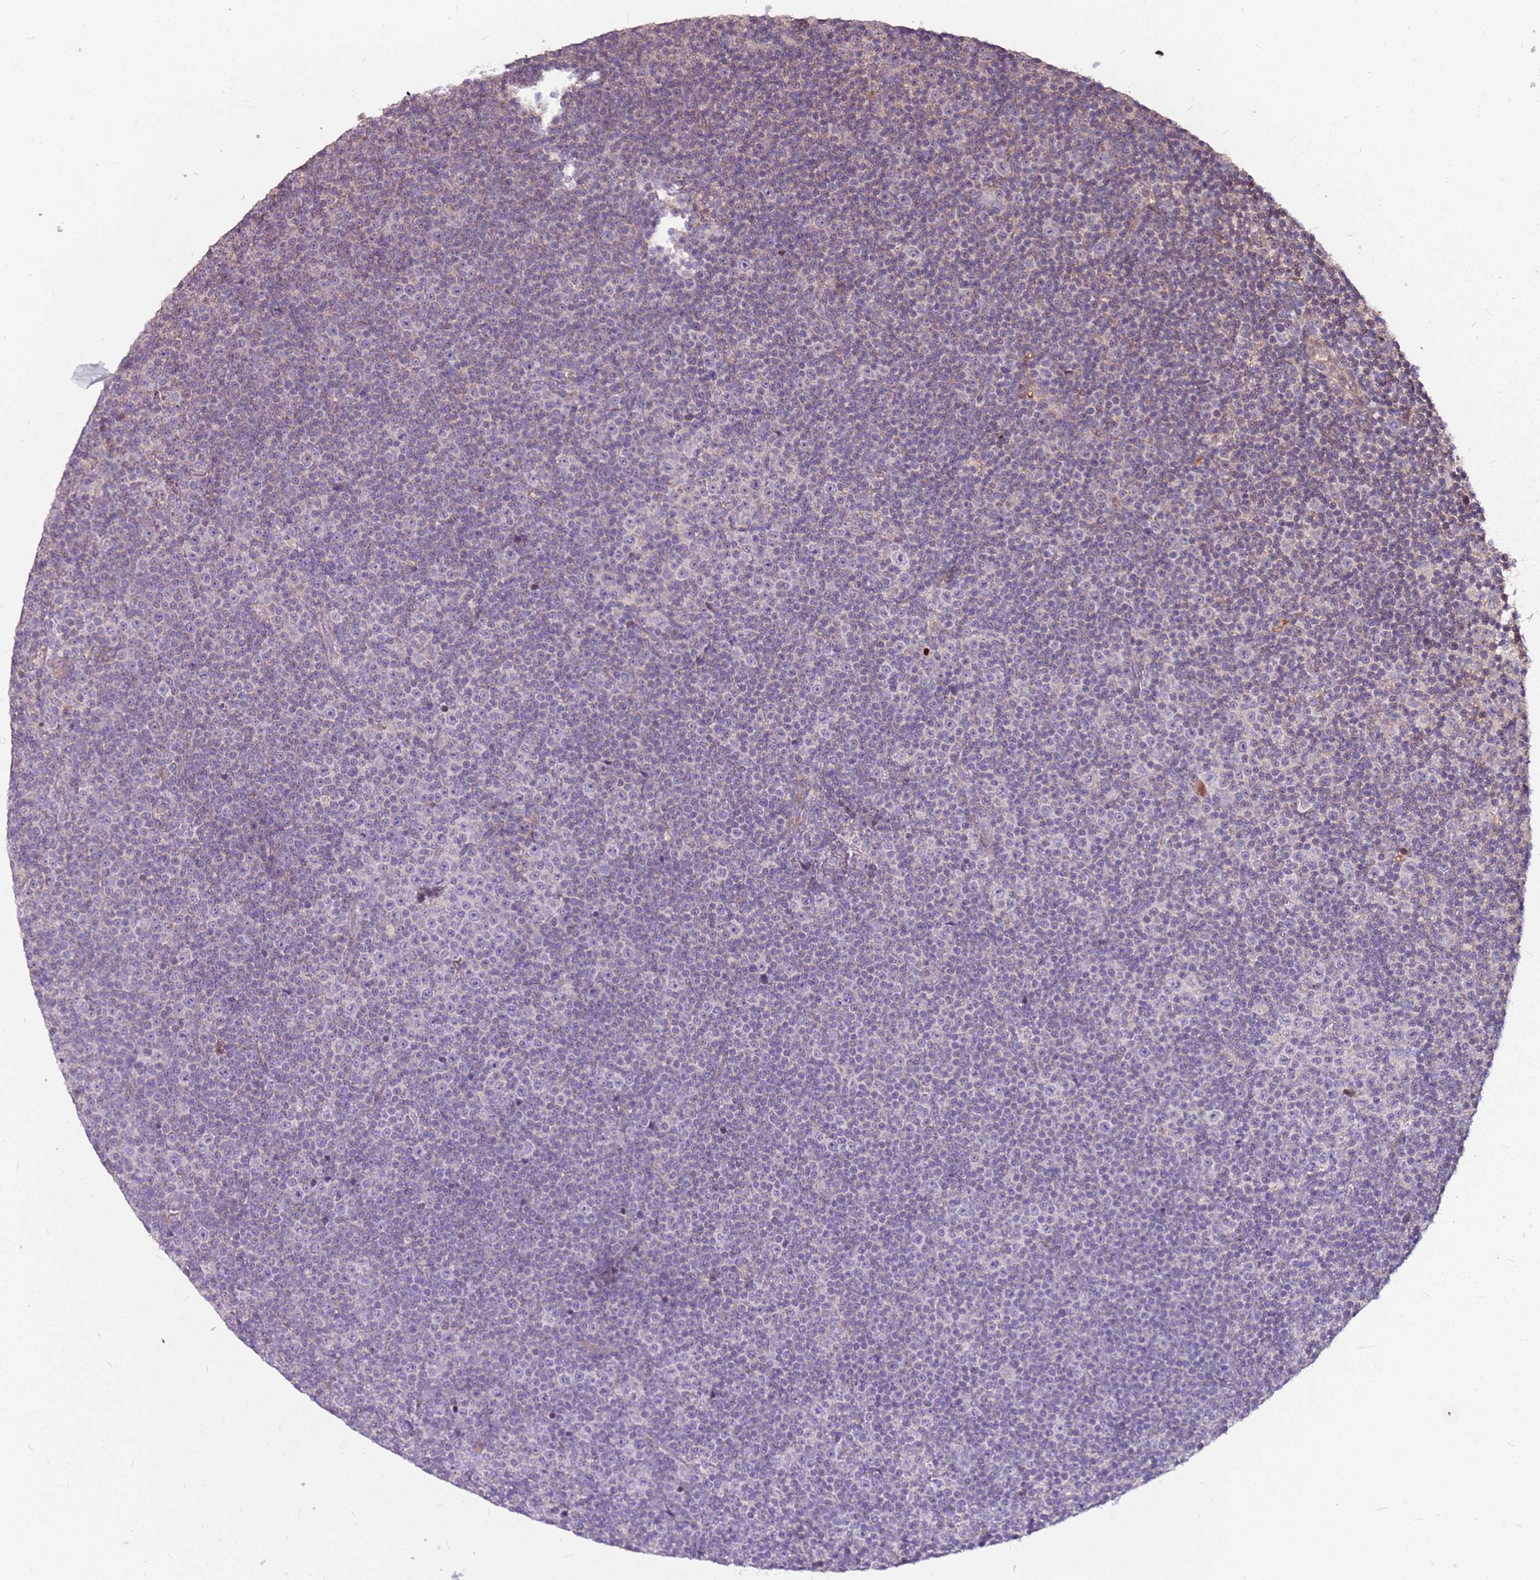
{"staining": {"intensity": "weak", "quantity": "<25%", "location": "cytoplasmic/membranous"}, "tissue": "lymphoma", "cell_type": "Tumor cells", "image_type": "cancer", "snomed": [{"axis": "morphology", "description": "Malignant lymphoma, non-Hodgkin's type, Low grade"}, {"axis": "topography", "description": "Lymph node"}], "caption": "Immunohistochemical staining of human lymphoma exhibits no significant positivity in tumor cells.", "gene": "DCDC2C", "patient": {"sex": "female", "age": 67}}